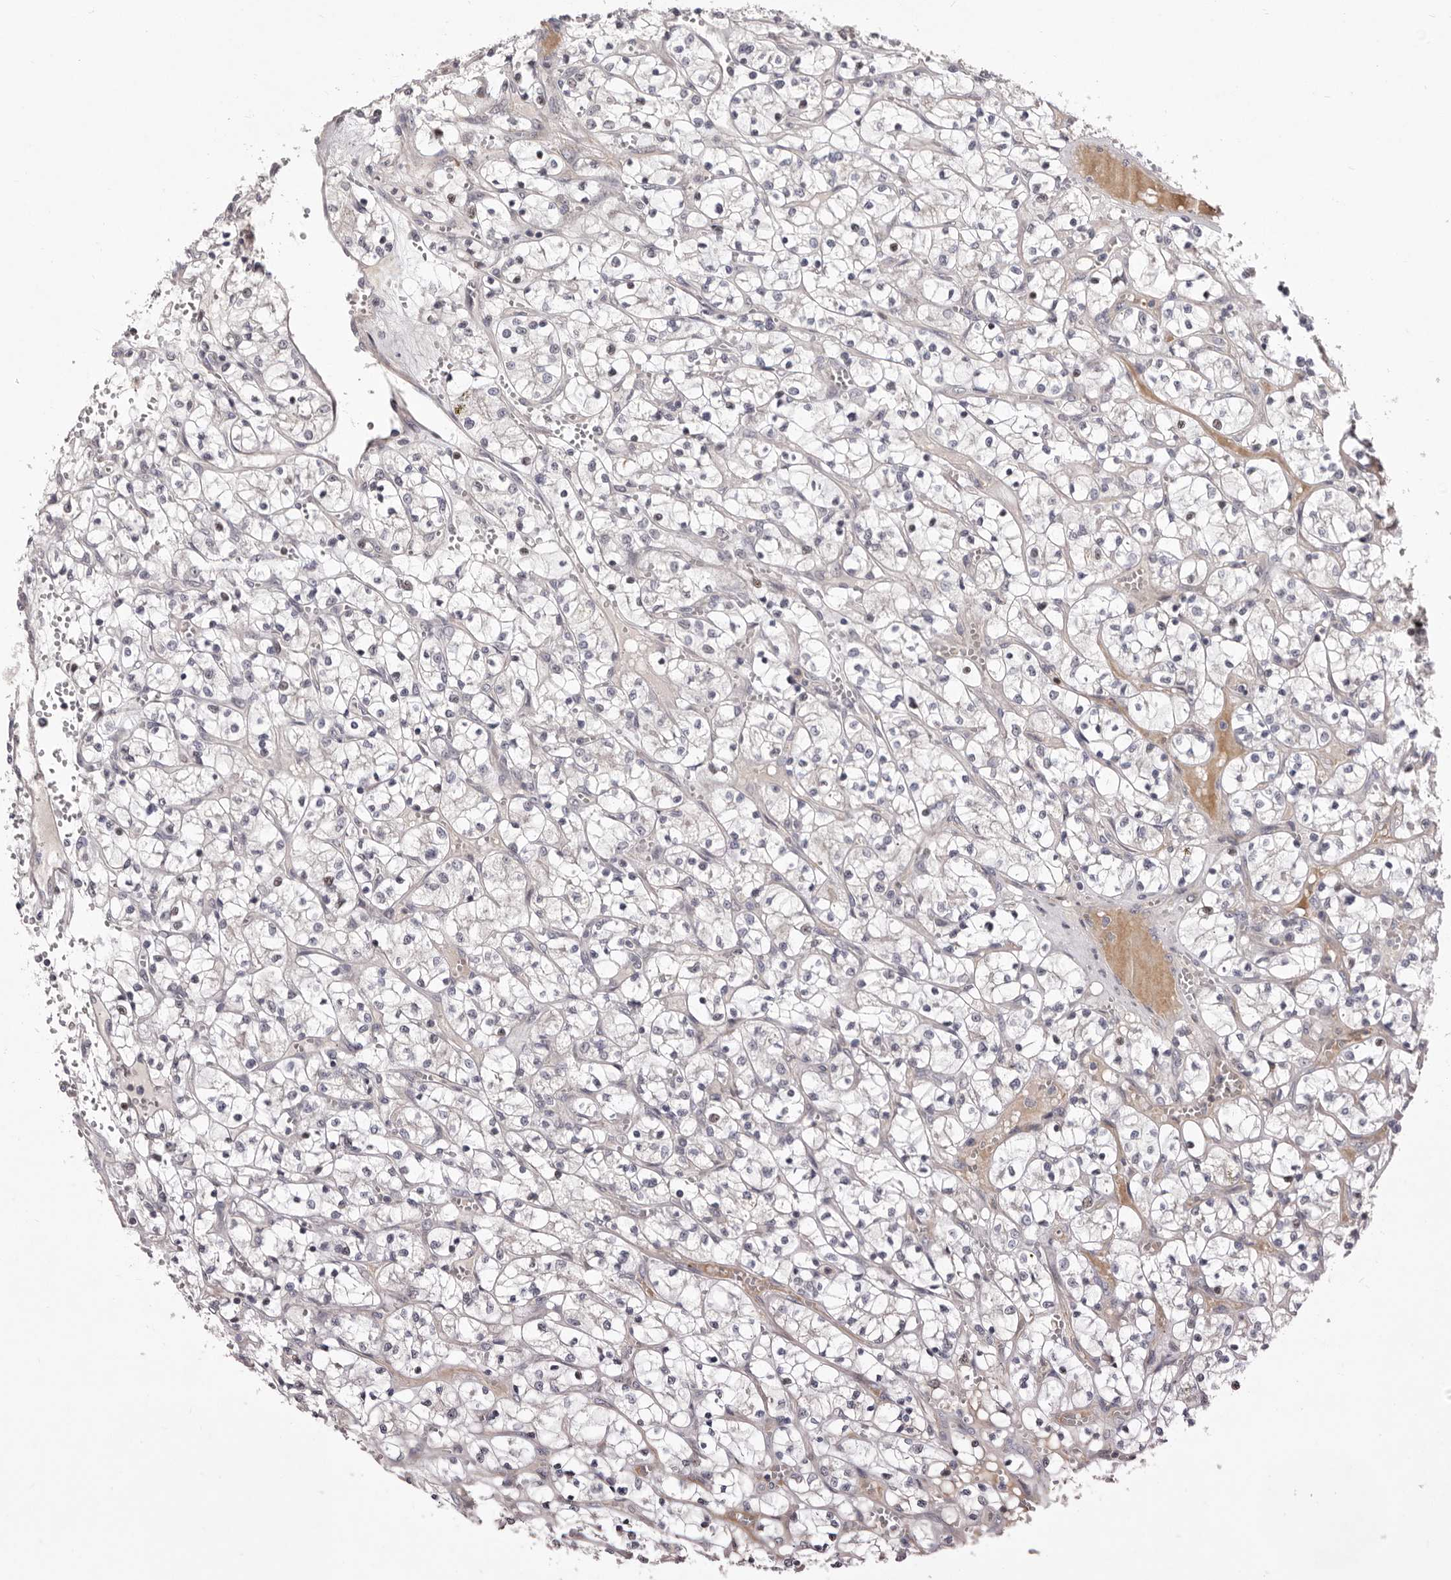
{"staining": {"intensity": "negative", "quantity": "none", "location": "none"}, "tissue": "renal cancer", "cell_type": "Tumor cells", "image_type": "cancer", "snomed": [{"axis": "morphology", "description": "Adenocarcinoma, NOS"}, {"axis": "topography", "description": "Kidney"}], "caption": "IHC of human renal cancer reveals no positivity in tumor cells. (Brightfield microscopy of DAB IHC at high magnification).", "gene": "GLRX3", "patient": {"sex": "female", "age": 69}}